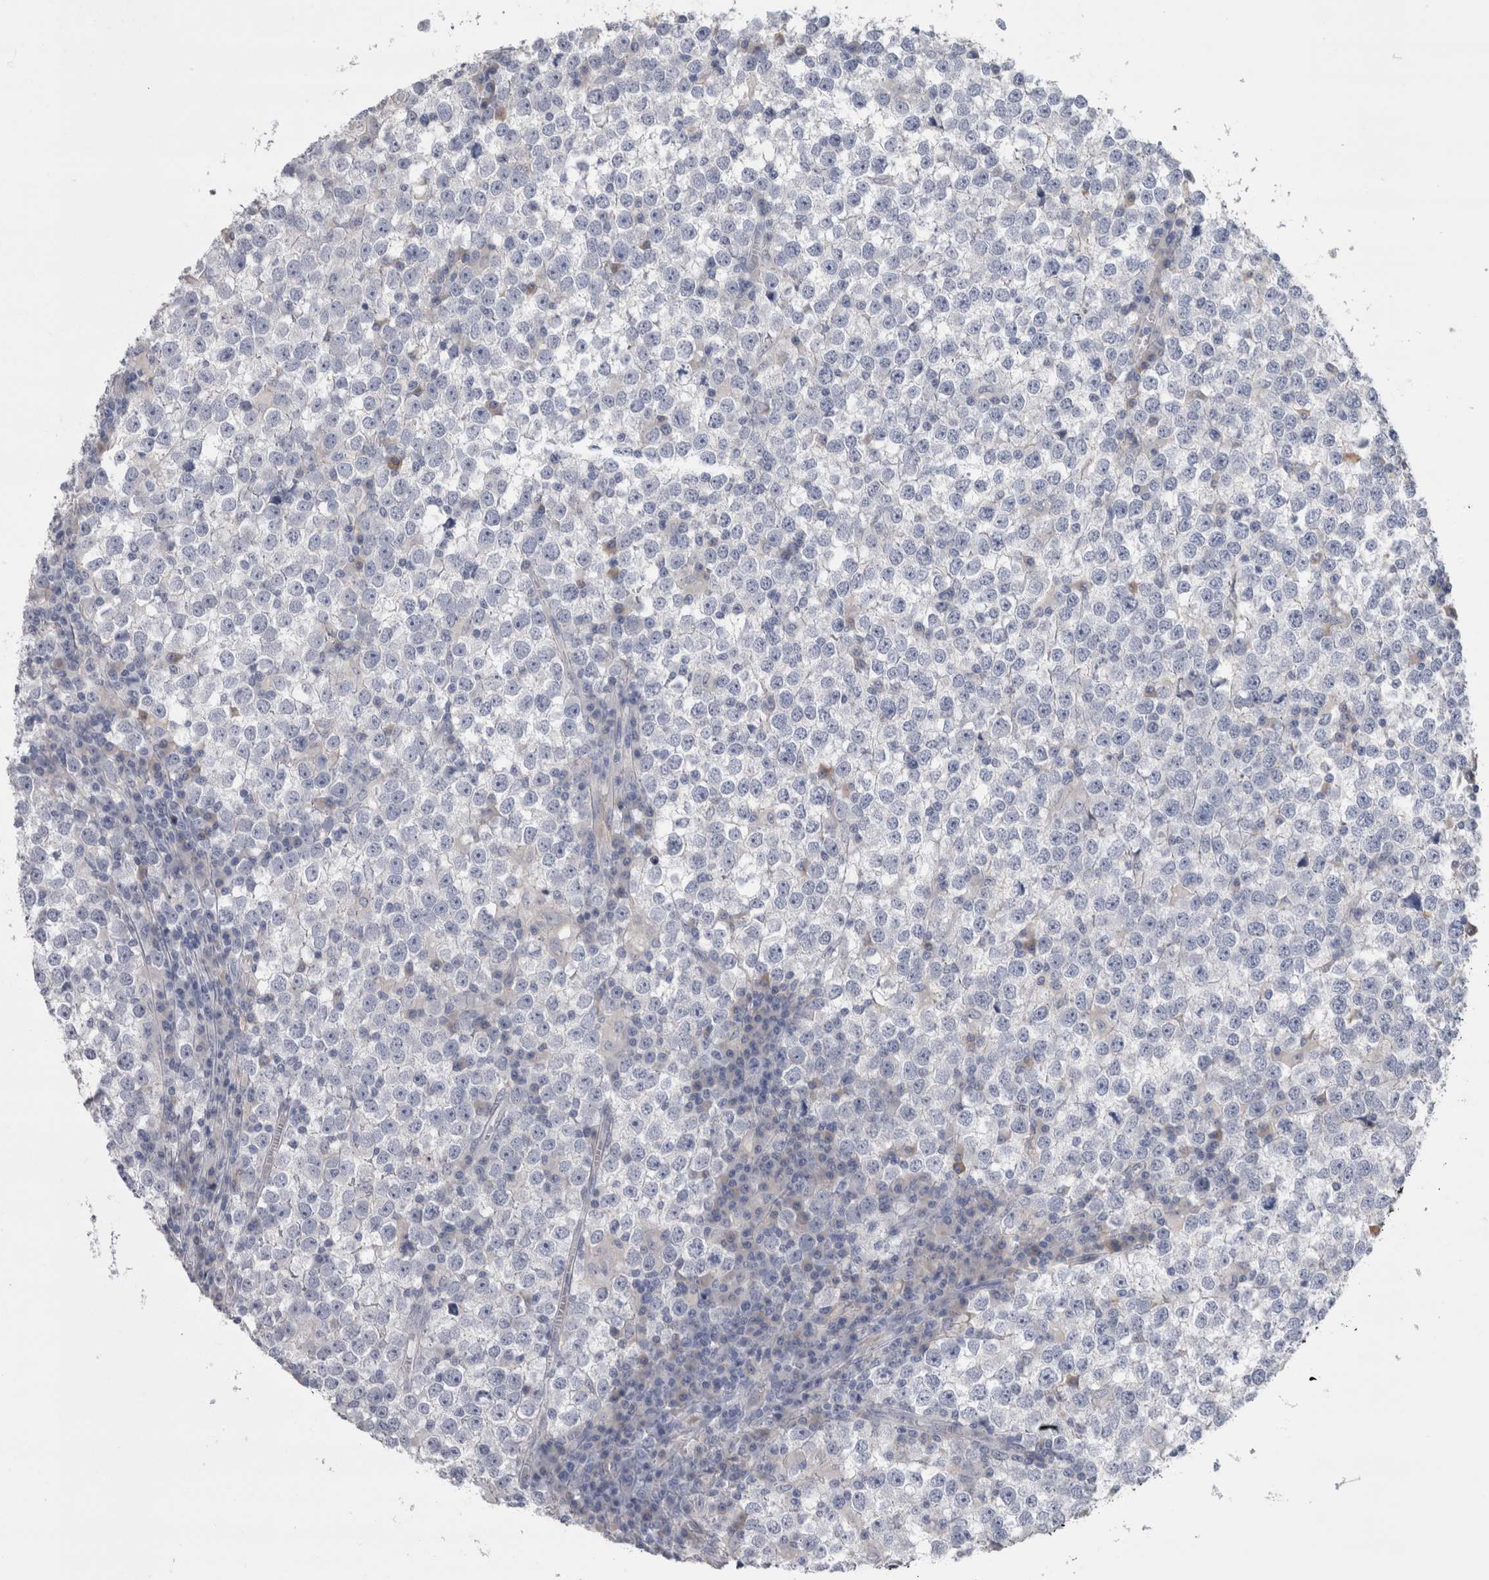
{"staining": {"intensity": "negative", "quantity": "none", "location": "none"}, "tissue": "testis cancer", "cell_type": "Tumor cells", "image_type": "cancer", "snomed": [{"axis": "morphology", "description": "Seminoma, NOS"}, {"axis": "topography", "description": "Testis"}], "caption": "The immunohistochemistry (IHC) micrograph has no significant staining in tumor cells of testis cancer (seminoma) tissue.", "gene": "REG1A", "patient": {"sex": "male", "age": 65}}